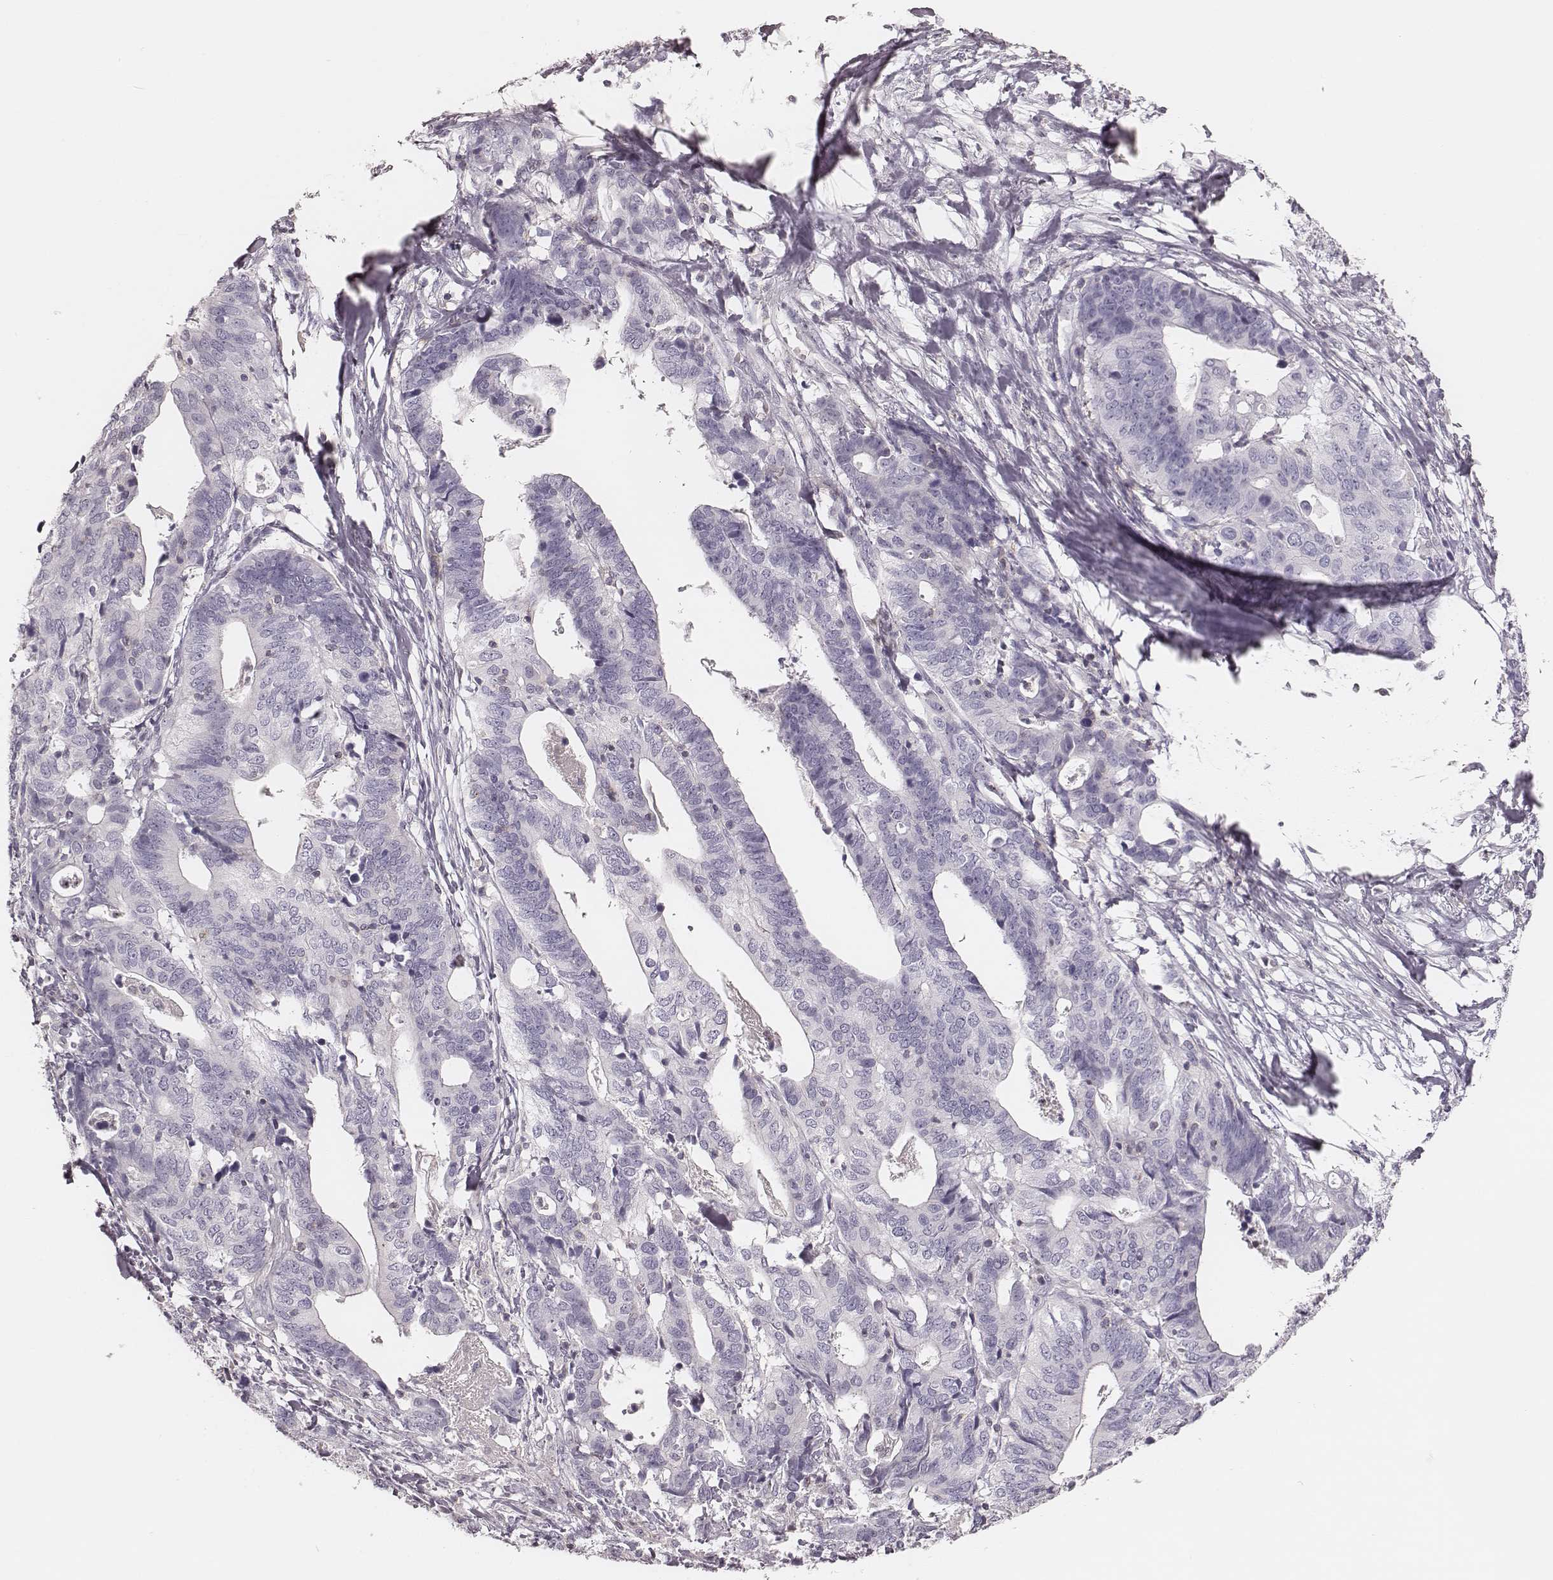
{"staining": {"intensity": "negative", "quantity": "none", "location": "none"}, "tissue": "stomach cancer", "cell_type": "Tumor cells", "image_type": "cancer", "snomed": [{"axis": "morphology", "description": "Adenocarcinoma, NOS"}, {"axis": "topography", "description": "Stomach, upper"}], "caption": "Immunohistochemistry (IHC) of human stomach adenocarcinoma reveals no staining in tumor cells.", "gene": "MSX1", "patient": {"sex": "female", "age": 67}}